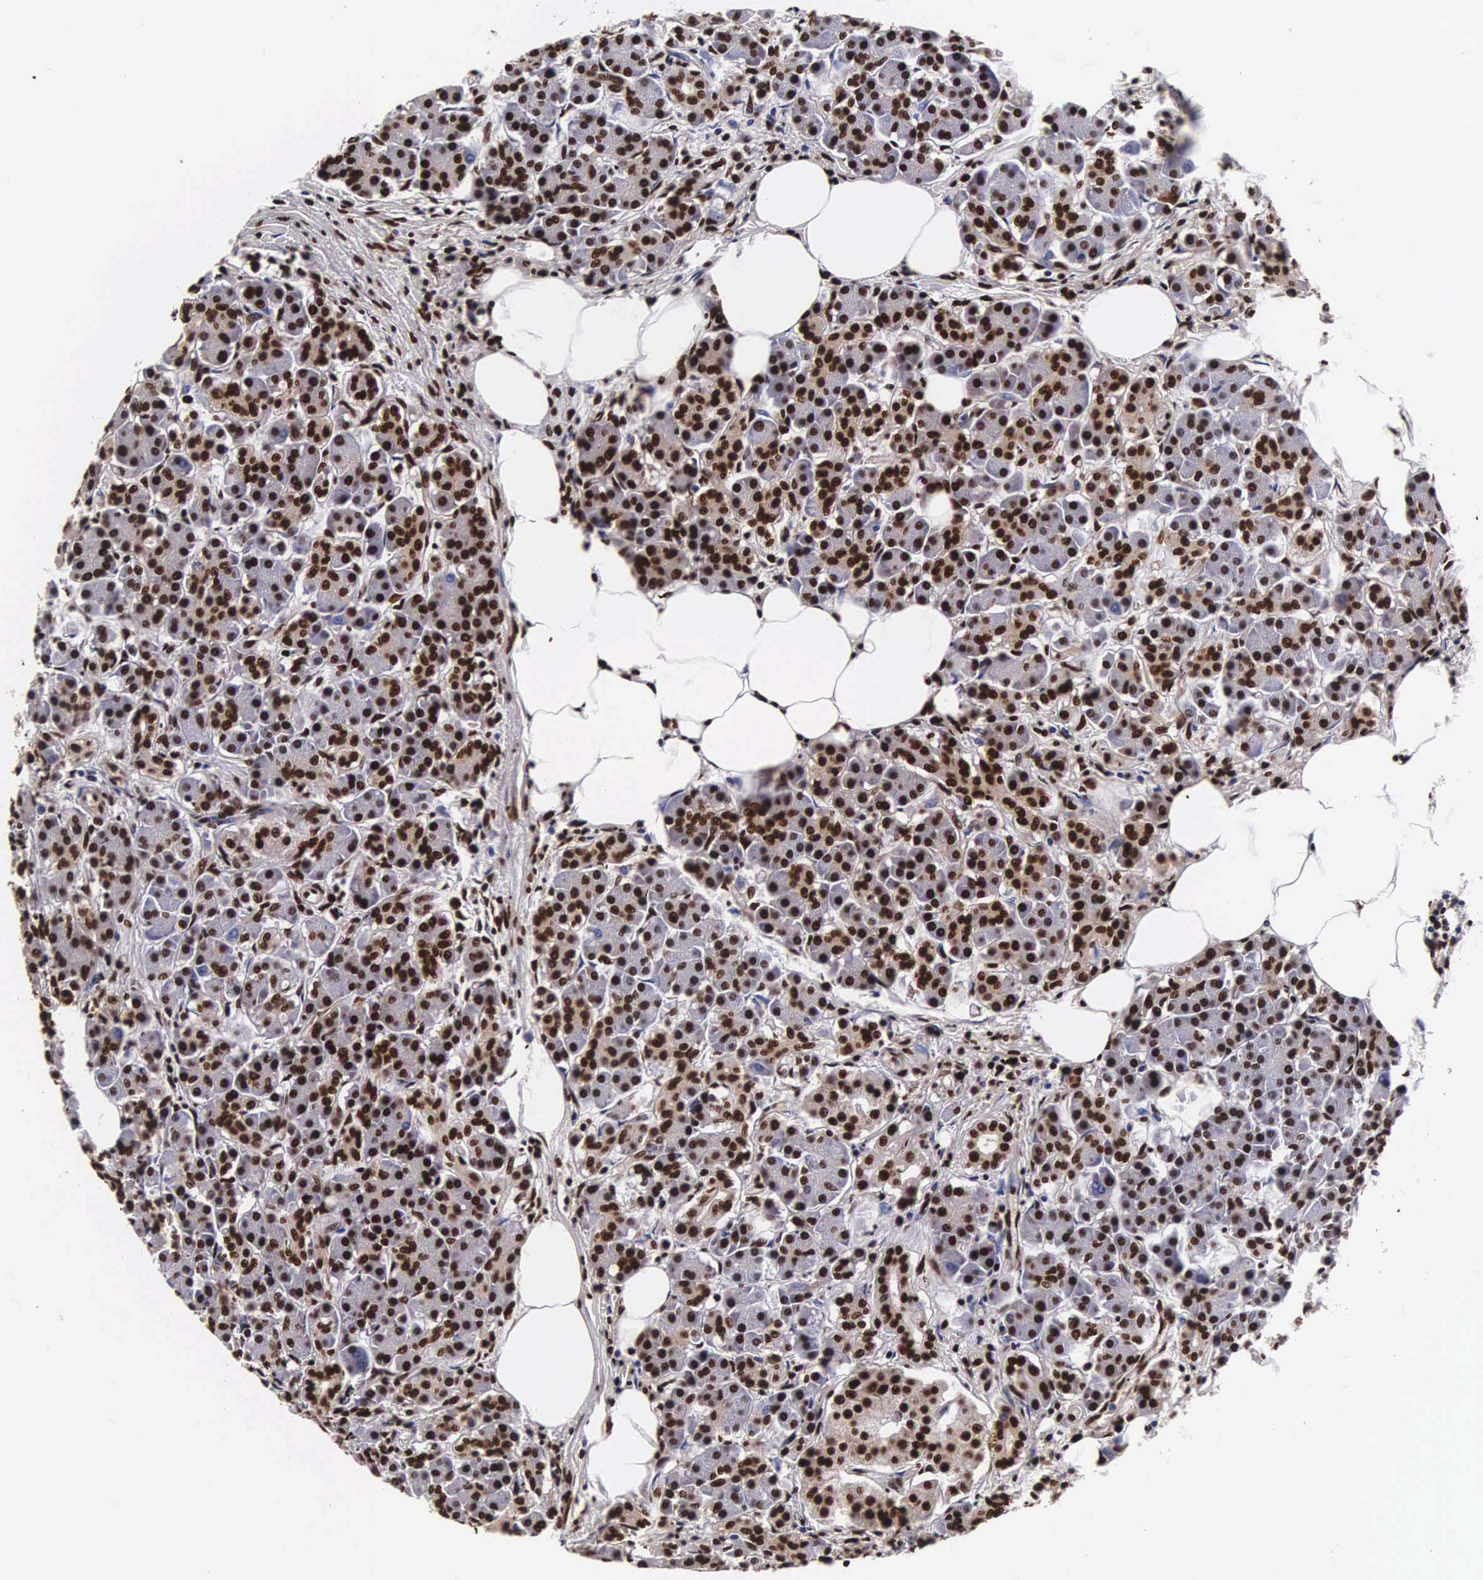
{"staining": {"intensity": "strong", "quantity": ">75%", "location": "nuclear"}, "tissue": "pancreas", "cell_type": "Exocrine glandular cells", "image_type": "normal", "snomed": [{"axis": "morphology", "description": "Normal tissue, NOS"}, {"axis": "topography", "description": "Pancreas"}], "caption": "DAB immunohistochemical staining of normal pancreas reveals strong nuclear protein positivity in approximately >75% of exocrine glandular cells.", "gene": "BCL2L2", "patient": {"sex": "female", "age": 73}}